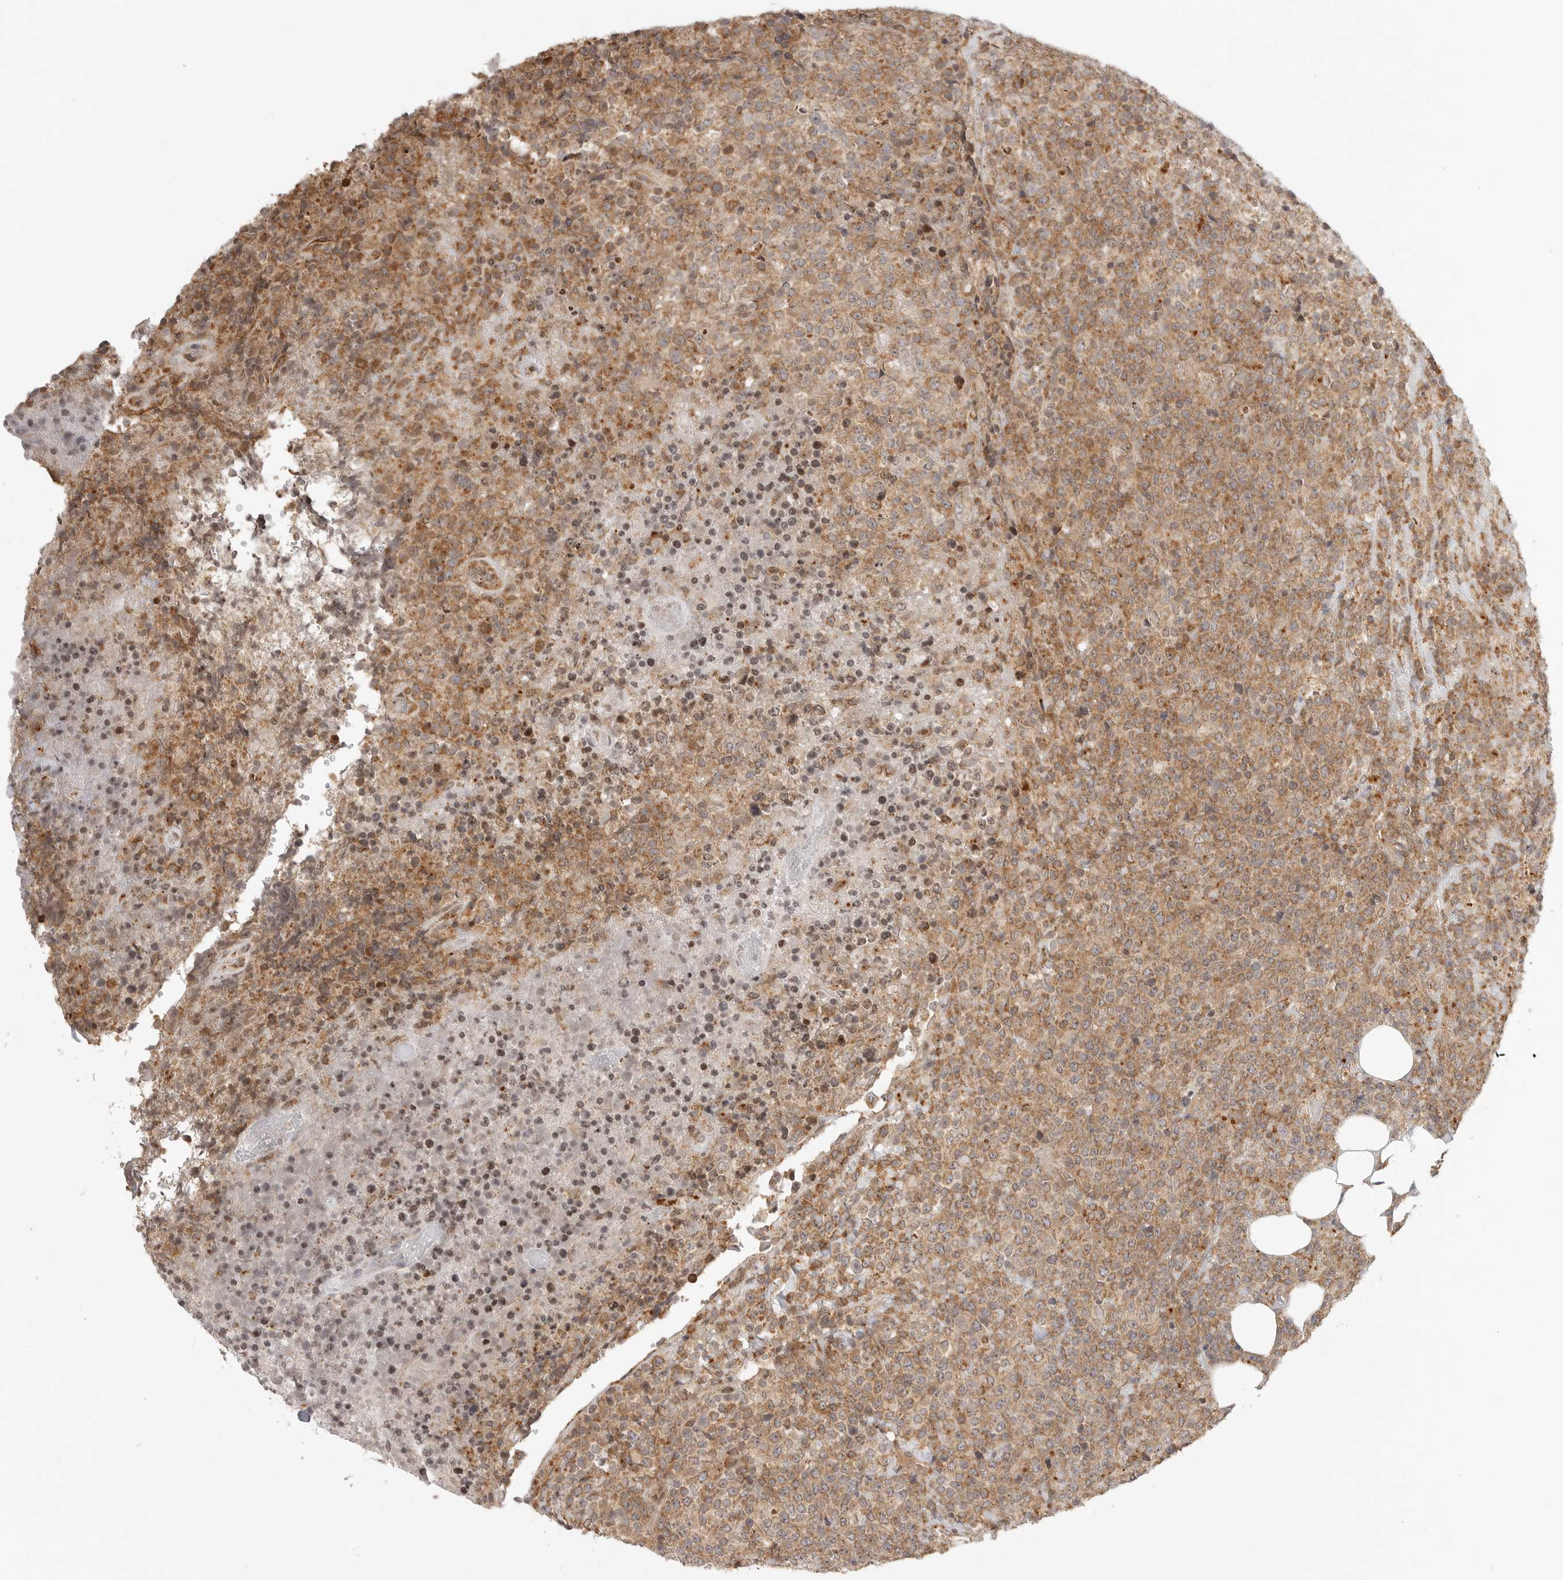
{"staining": {"intensity": "moderate", "quantity": ">75%", "location": "cytoplasmic/membranous"}, "tissue": "lymphoma", "cell_type": "Tumor cells", "image_type": "cancer", "snomed": [{"axis": "morphology", "description": "Malignant lymphoma, non-Hodgkin's type, High grade"}, {"axis": "topography", "description": "Lymph node"}], "caption": "Immunohistochemical staining of human lymphoma exhibits medium levels of moderate cytoplasmic/membranous expression in approximately >75% of tumor cells. (DAB (3,3'-diaminobenzidine) = brown stain, brightfield microscopy at high magnification).", "gene": "IDUA", "patient": {"sex": "male", "age": 13}}